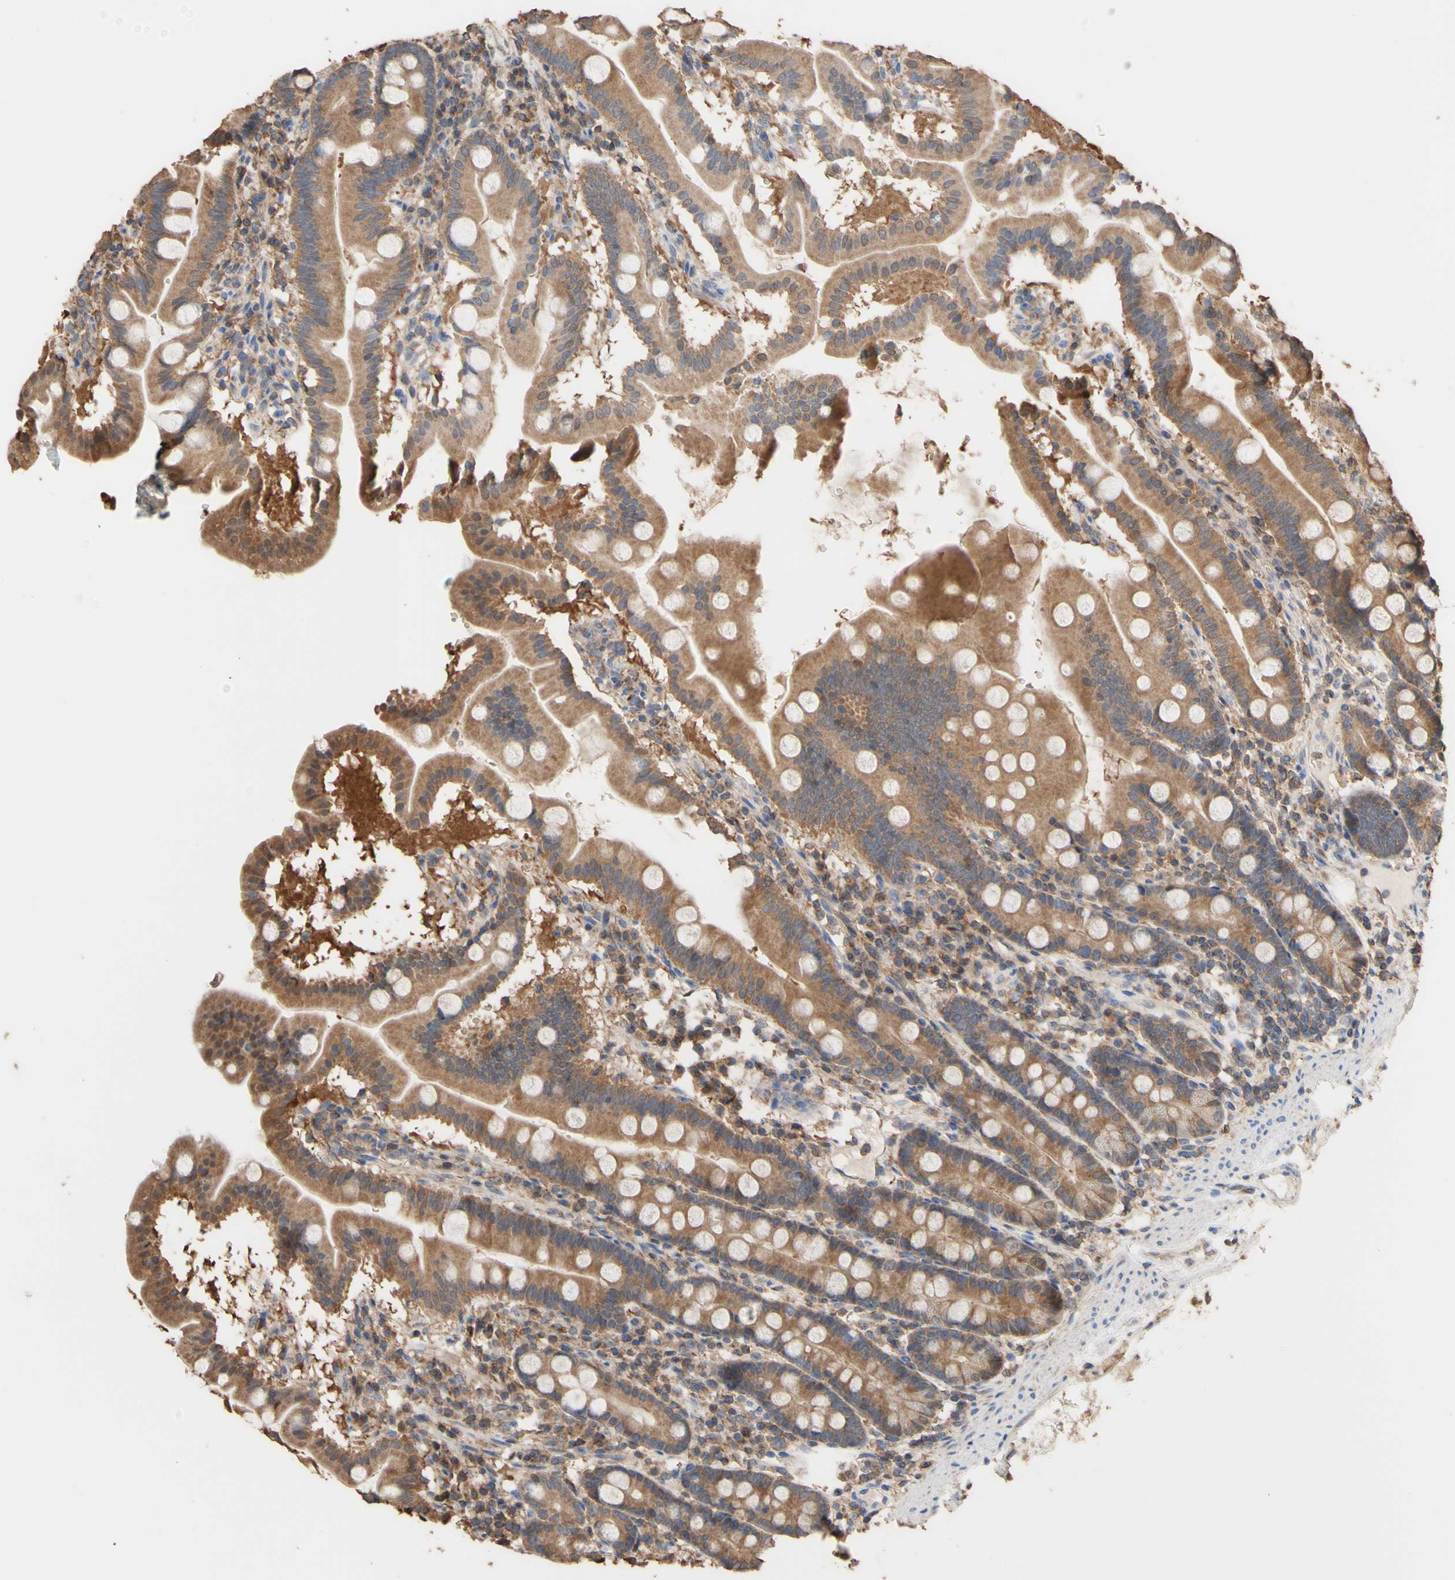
{"staining": {"intensity": "moderate", "quantity": ">75%", "location": "cytoplasmic/membranous"}, "tissue": "duodenum", "cell_type": "Glandular cells", "image_type": "normal", "snomed": [{"axis": "morphology", "description": "Normal tissue, NOS"}, {"axis": "topography", "description": "Duodenum"}], "caption": "Moderate cytoplasmic/membranous staining for a protein is appreciated in approximately >75% of glandular cells of normal duodenum using immunohistochemistry.", "gene": "ALDH9A1", "patient": {"sex": "male", "age": 50}}